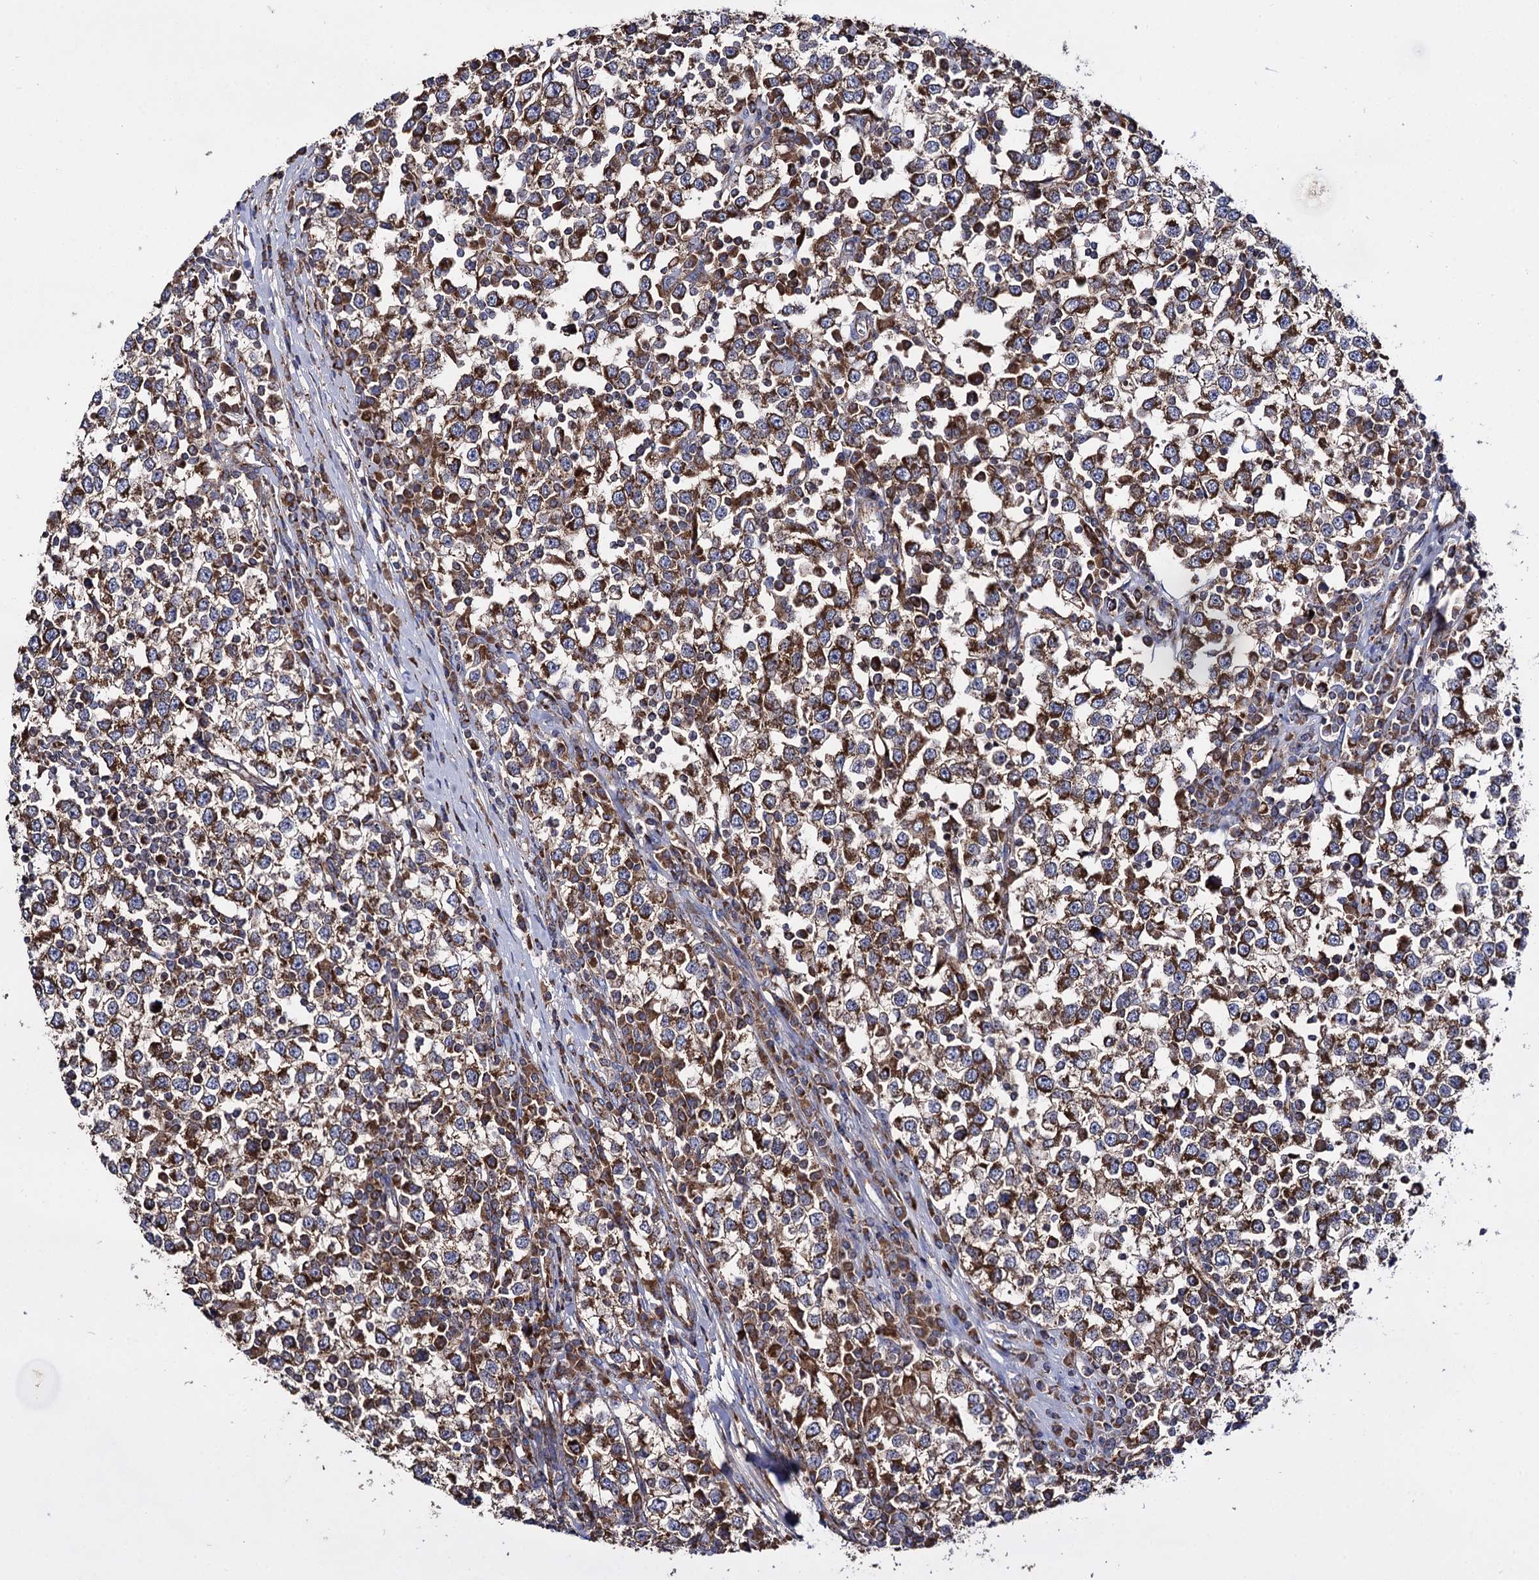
{"staining": {"intensity": "strong", "quantity": ">75%", "location": "cytoplasmic/membranous"}, "tissue": "testis cancer", "cell_type": "Tumor cells", "image_type": "cancer", "snomed": [{"axis": "morphology", "description": "Seminoma, NOS"}, {"axis": "topography", "description": "Testis"}], "caption": "High-power microscopy captured an IHC histopathology image of testis seminoma, revealing strong cytoplasmic/membranous positivity in about >75% of tumor cells.", "gene": "IQCH", "patient": {"sex": "male", "age": 65}}